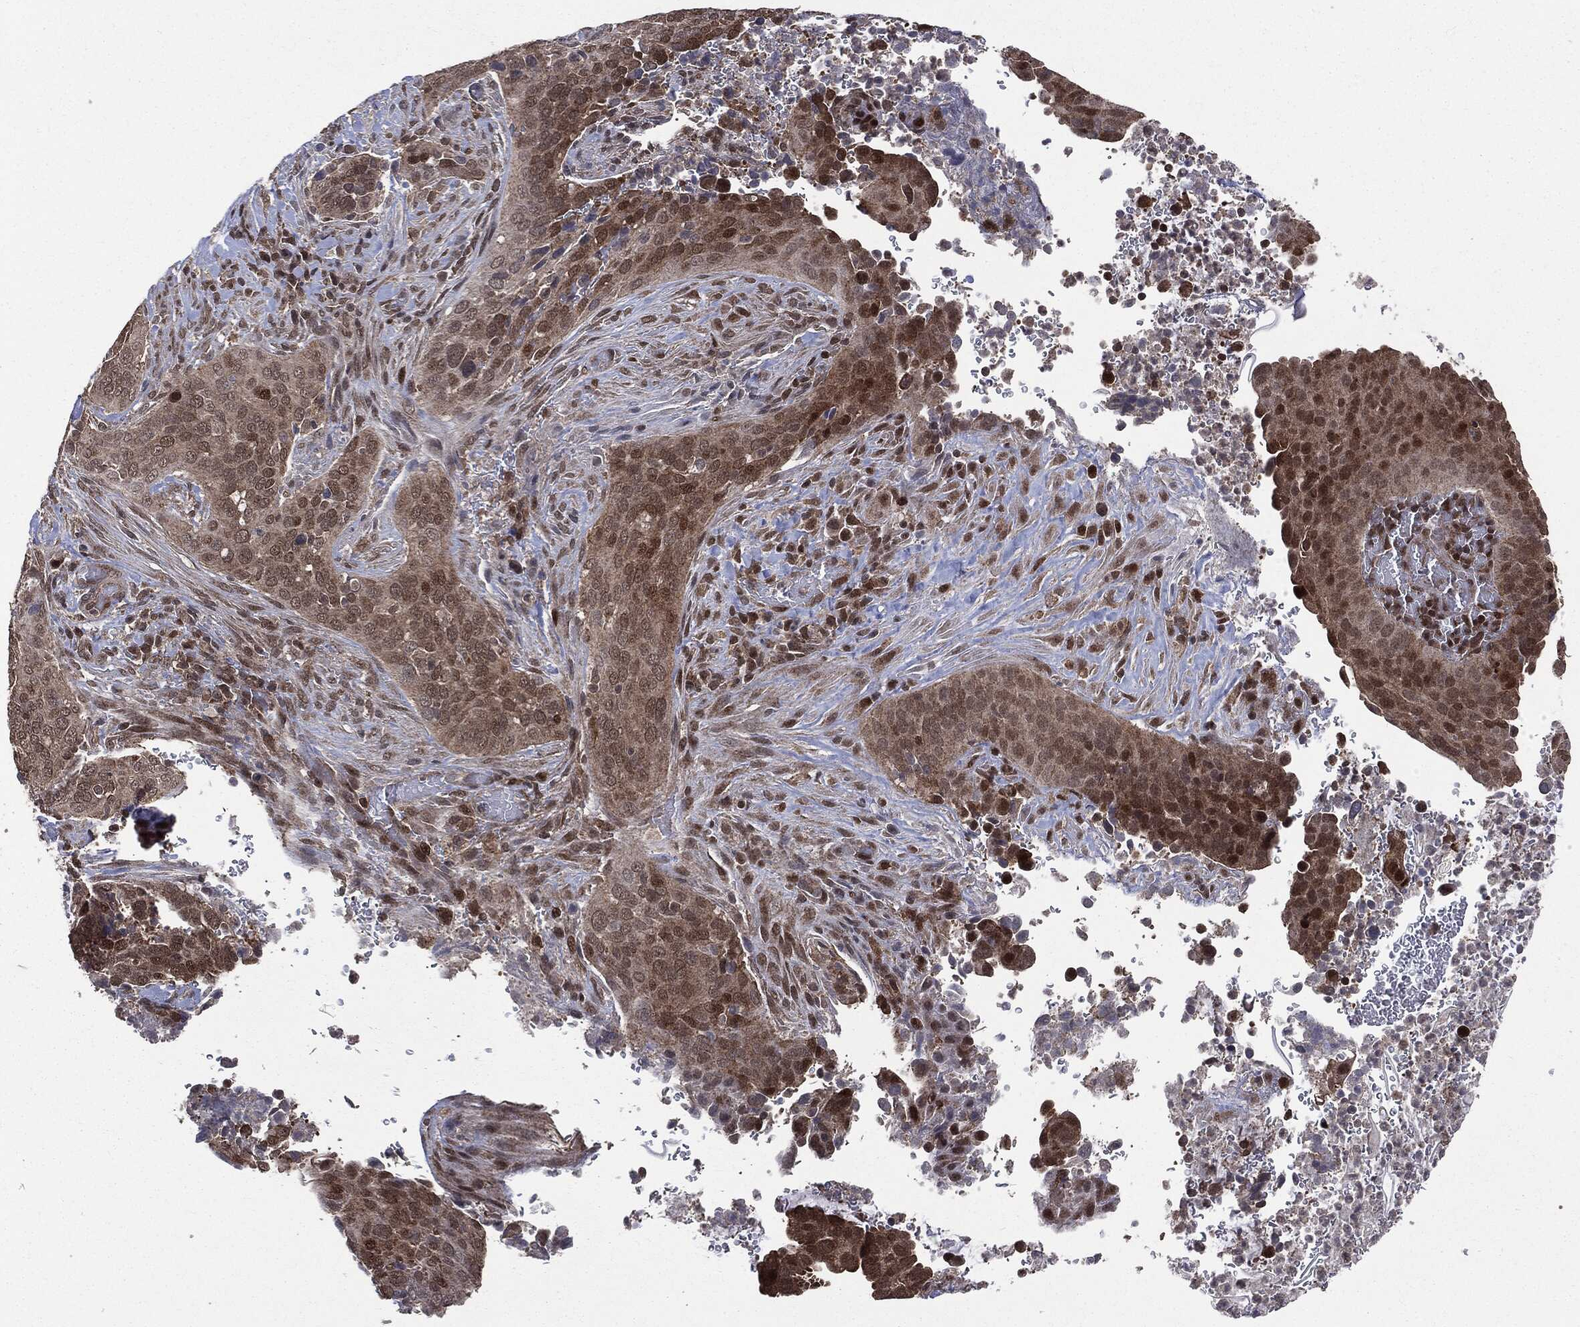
{"staining": {"intensity": "weak", "quantity": "25%-75%", "location": "cytoplasmic/membranous,nuclear"}, "tissue": "cervical cancer", "cell_type": "Tumor cells", "image_type": "cancer", "snomed": [{"axis": "morphology", "description": "Squamous cell carcinoma, NOS"}, {"axis": "topography", "description": "Cervix"}], "caption": "Immunohistochemical staining of human squamous cell carcinoma (cervical) demonstrates low levels of weak cytoplasmic/membranous and nuclear protein expression in about 25%-75% of tumor cells. The staining was performed using DAB (3,3'-diaminobenzidine) to visualize the protein expression in brown, while the nuclei were stained in blue with hematoxylin (Magnification: 20x).", "gene": "PTPA", "patient": {"sex": "female", "age": 38}}